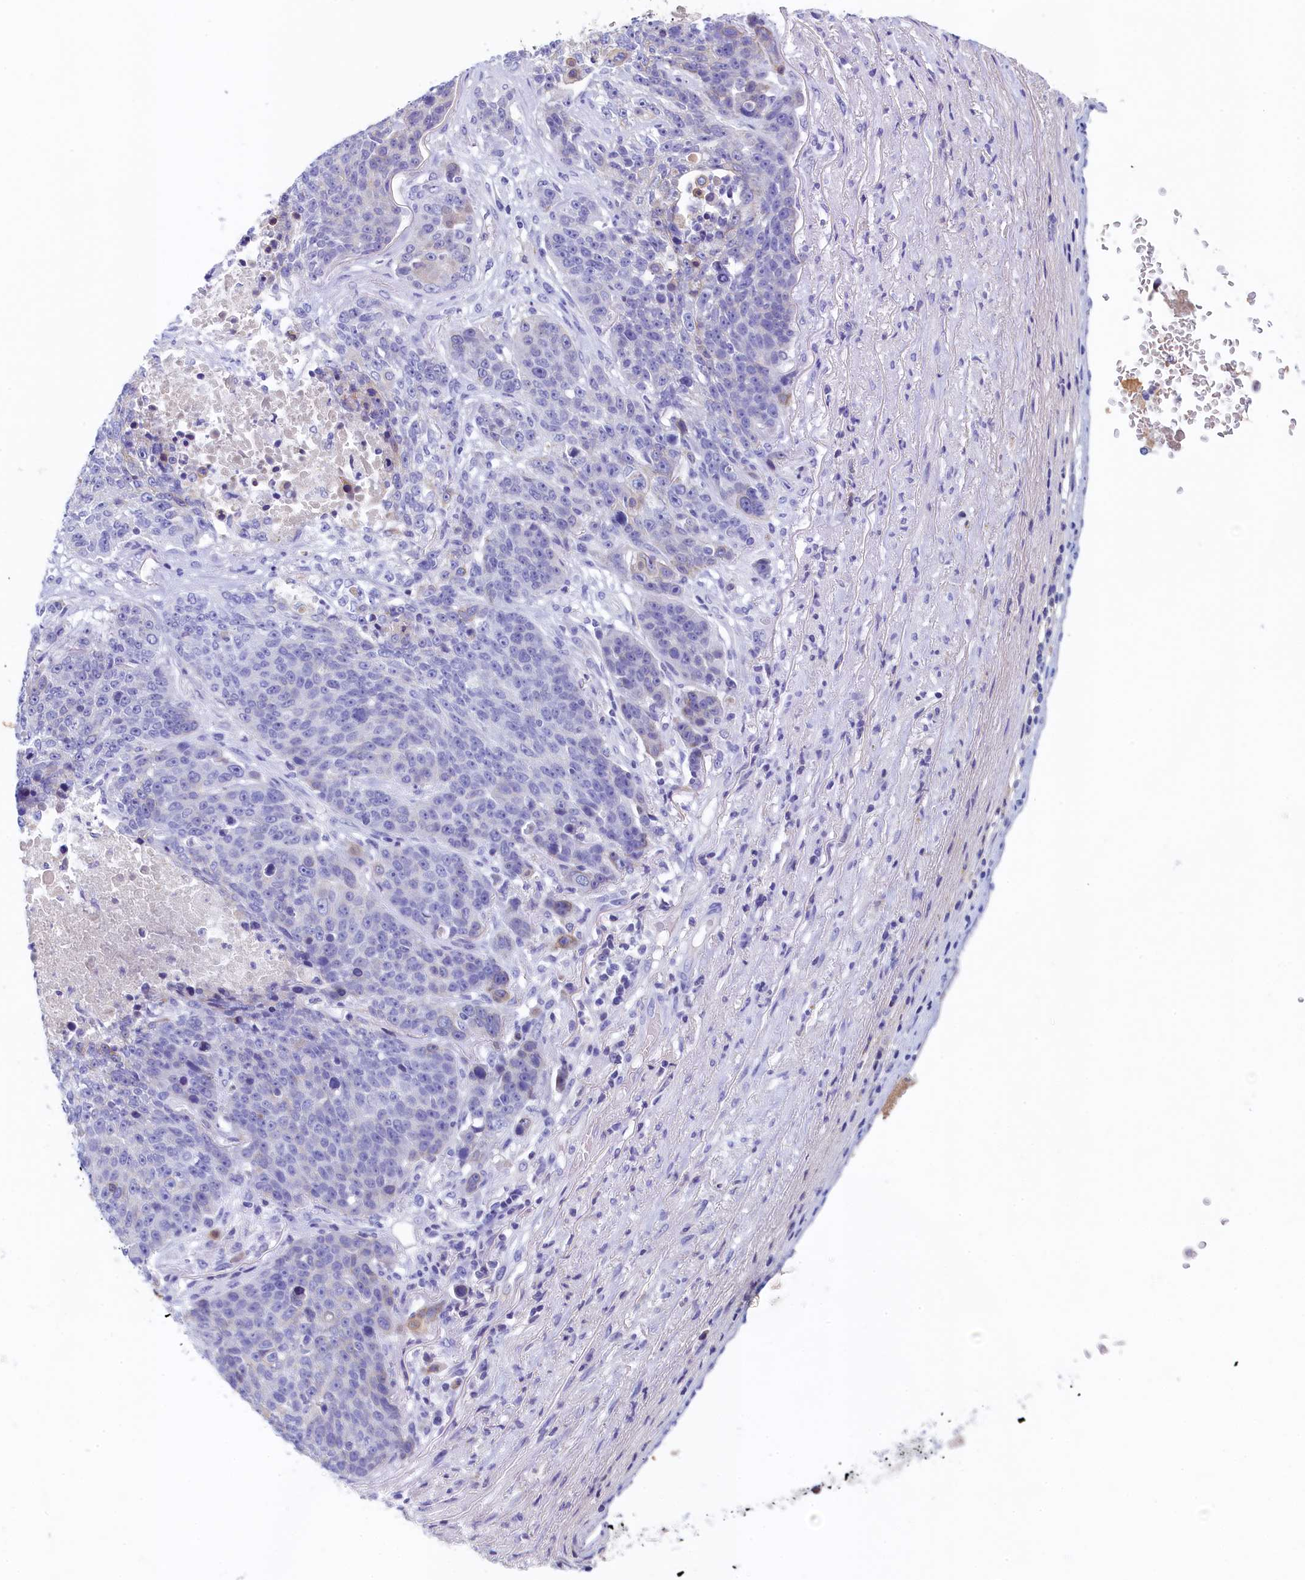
{"staining": {"intensity": "negative", "quantity": "none", "location": "none"}, "tissue": "lung cancer", "cell_type": "Tumor cells", "image_type": "cancer", "snomed": [{"axis": "morphology", "description": "Normal tissue, NOS"}, {"axis": "morphology", "description": "Squamous cell carcinoma, NOS"}, {"axis": "topography", "description": "Lymph node"}, {"axis": "topography", "description": "Lung"}], "caption": "Immunohistochemistry histopathology image of neoplastic tissue: human lung cancer (squamous cell carcinoma) stained with DAB (3,3'-diaminobenzidine) reveals no significant protein staining in tumor cells. (DAB (3,3'-diaminobenzidine) IHC, high magnification).", "gene": "GUCA1C", "patient": {"sex": "male", "age": 66}}